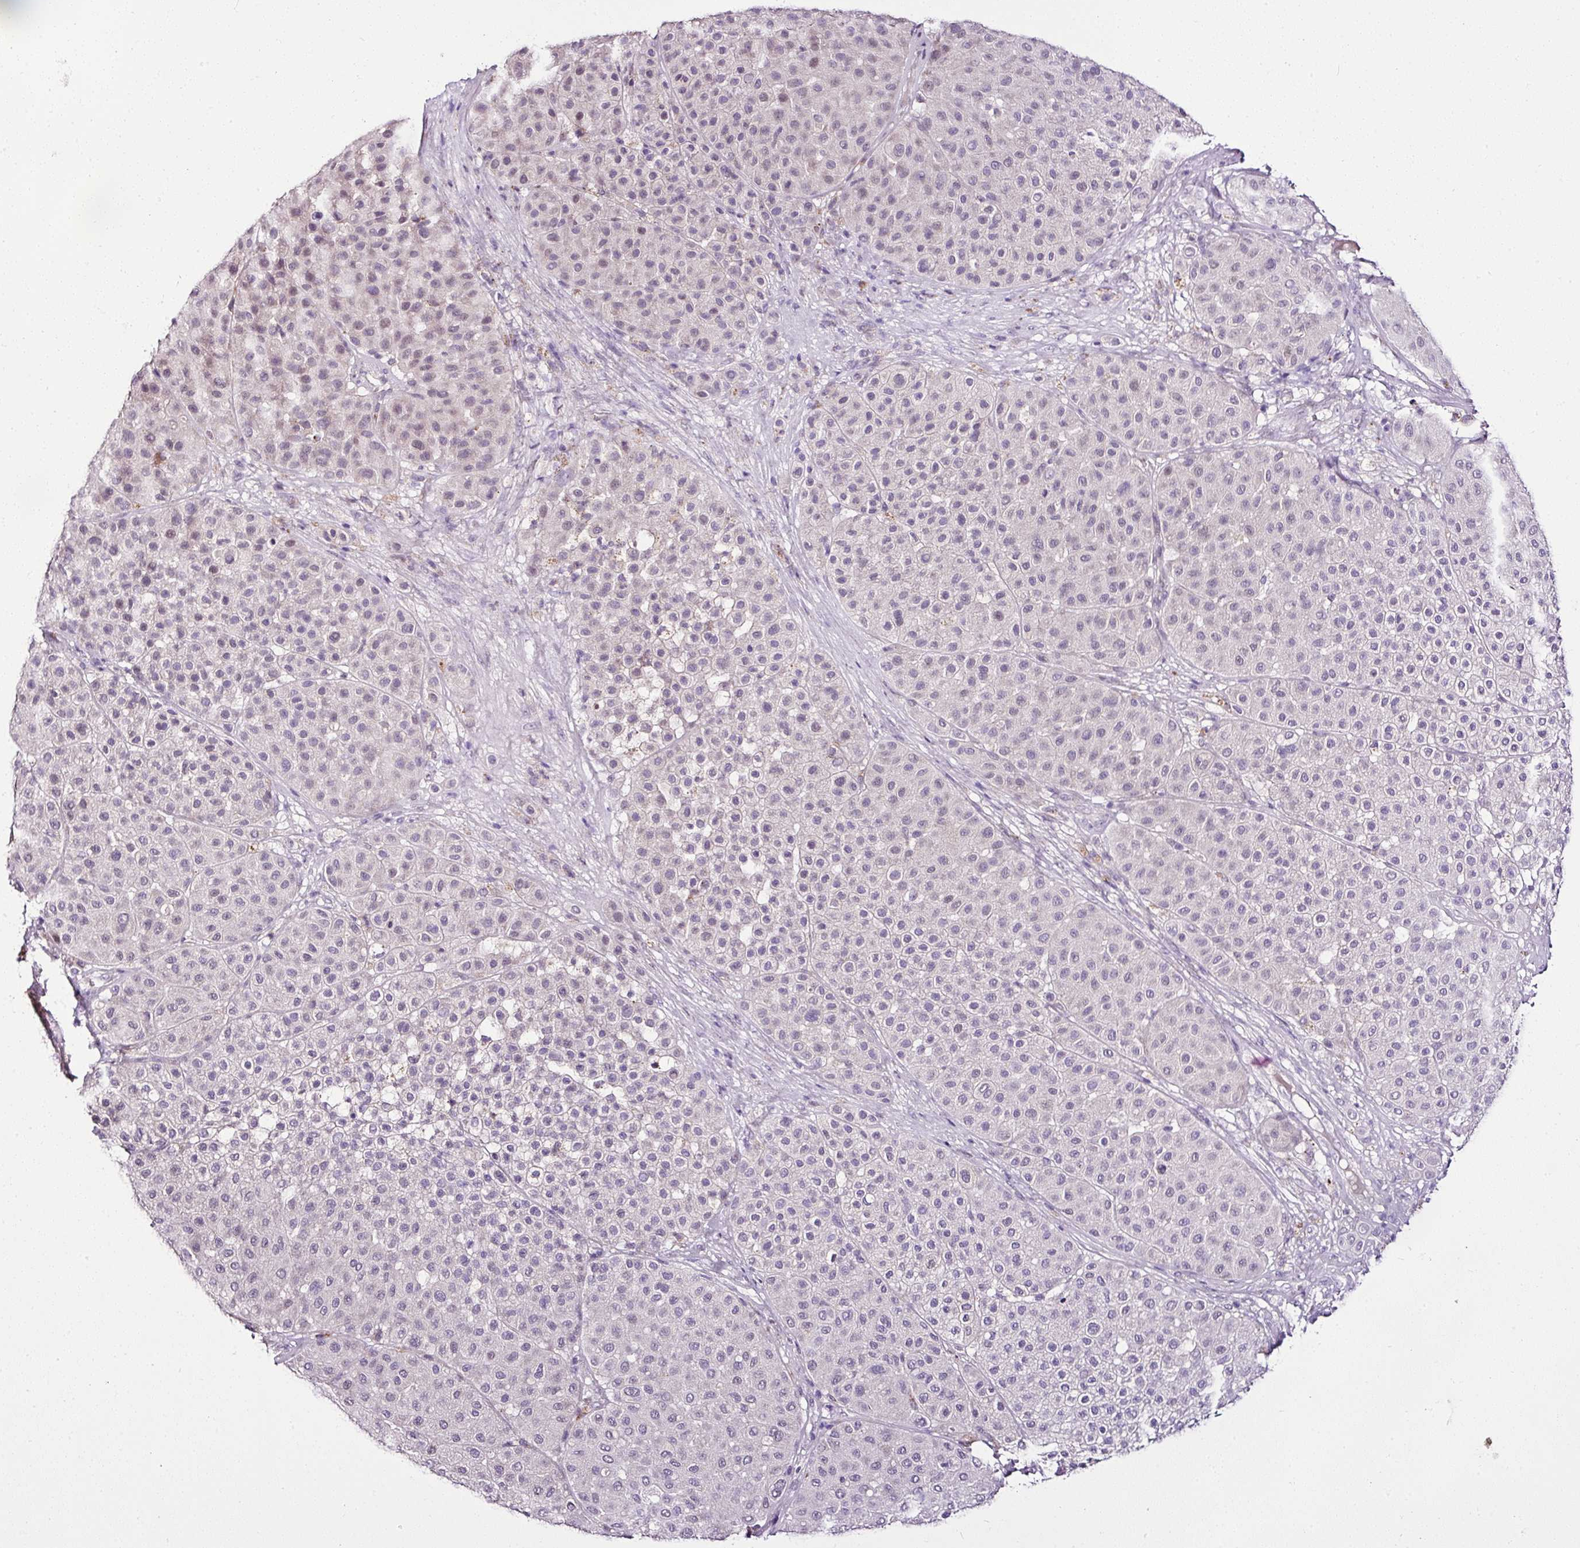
{"staining": {"intensity": "negative", "quantity": "none", "location": "none"}, "tissue": "melanoma", "cell_type": "Tumor cells", "image_type": "cancer", "snomed": [{"axis": "morphology", "description": "Malignant melanoma, Metastatic site"}, {"axis": "topography", "description": "Smooth muscle"}], "caption": "Malignant melanoma (metastatic site) stained for a protein using immunohistochemistry reveals no positivity tumor cells.", "gene": "ESR1", "patient": {"sex": "male", "age": 41}}